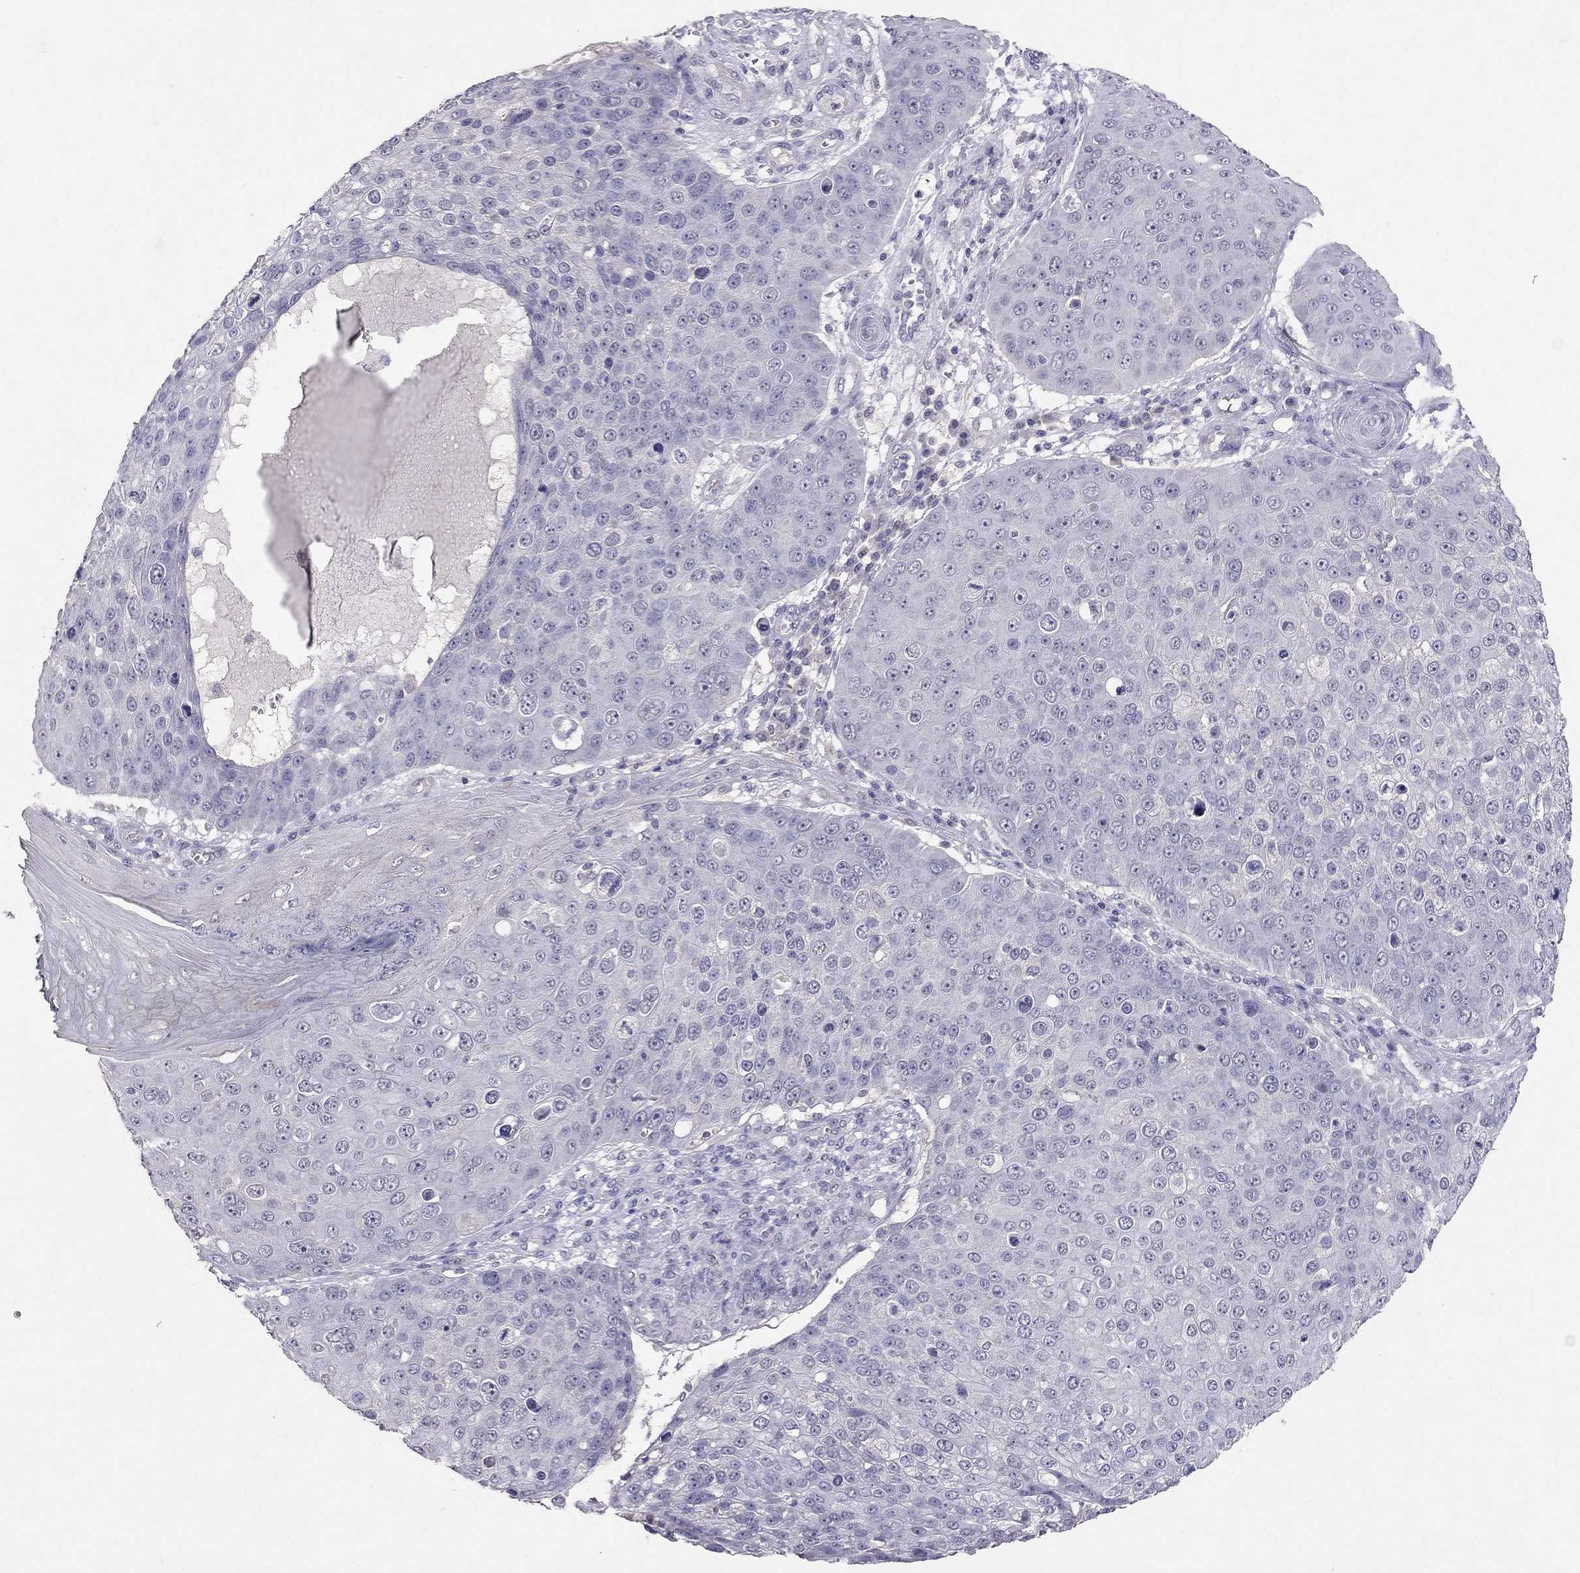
{"staining": {"intensity": "negative", "quantity": "none", "location": "none"}, "tissue": "skin cancer", "cell_type": "Tumor cells", "image_type": "cancer", "snomed": [{"axis": "morphology", "description": "Squamous cell carcinoma, NOS"}, {"axis": "topography", "description": "Skin"}], "caption": "Tumor cells are negative for protein expression in human skin squamous cell carcinoma.", "gene": "FST", "patient": {"sex": "male", "age": 71}}